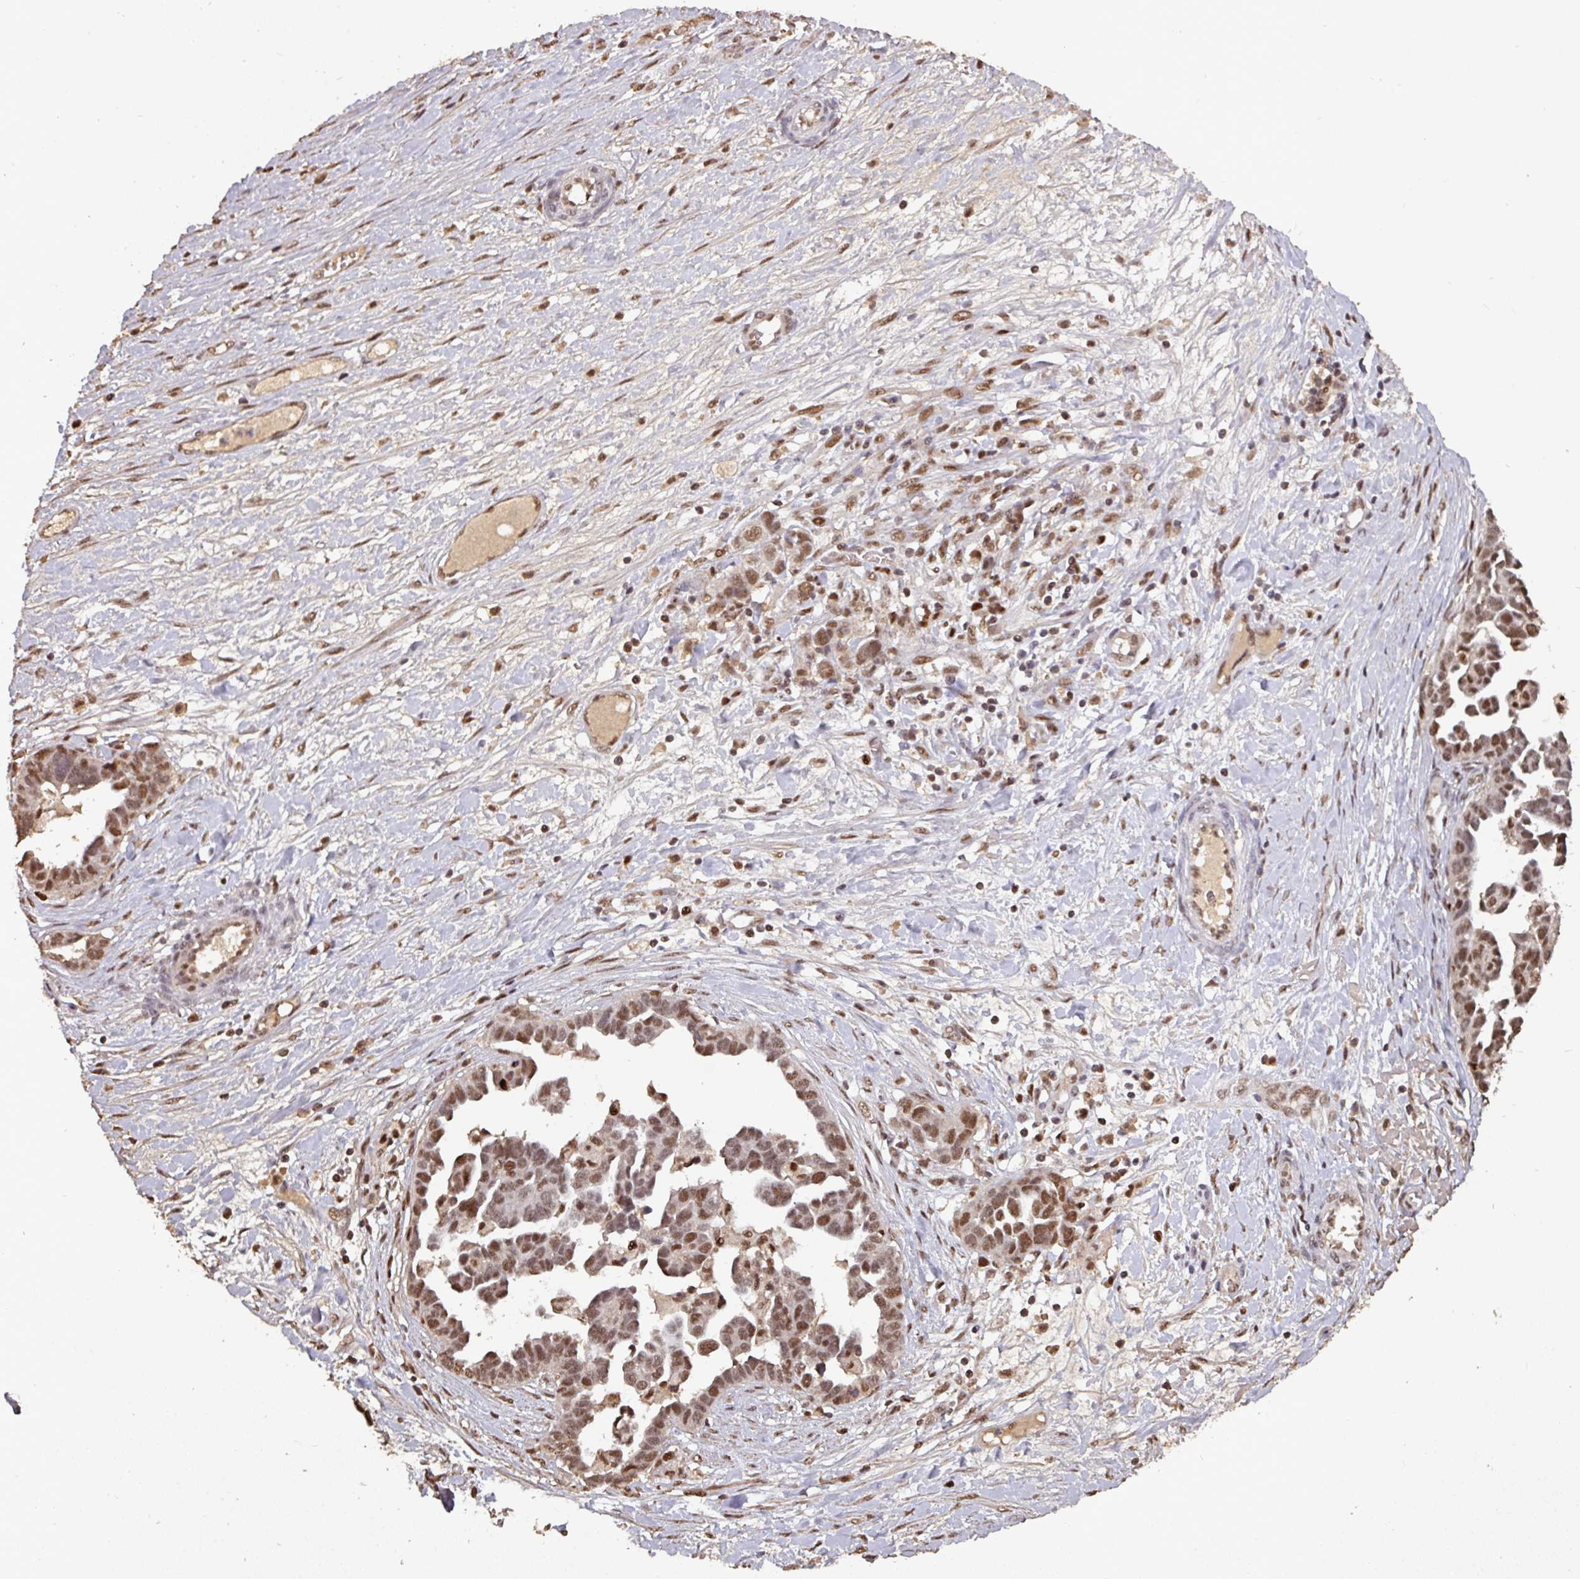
{"staining": {"intensity": "moderate", "quantity": ">75%", "location": "nuclear"}, "tissue": "ovarian cancer", "cell_type": "Tumor cells", "image_type": "cancer", "snomed": [{"axis": "morphology", "description": "Cystadenocarcinoma, serous, NOS"}, {"axis": "topography", "description": "Ovary"}], "caption": "The photomicrograph demonstrates staining of ovarian serous cystadenocarcinoma, revealing moderate nuclear protein expression (brown color) within tumor cells. (DAB (3,3'-diaminobenzidine) = brown stain, brightfield microscopy at high magnification).", "gene": "POLD1", "patient": {"sex": "female", "age": 54}}